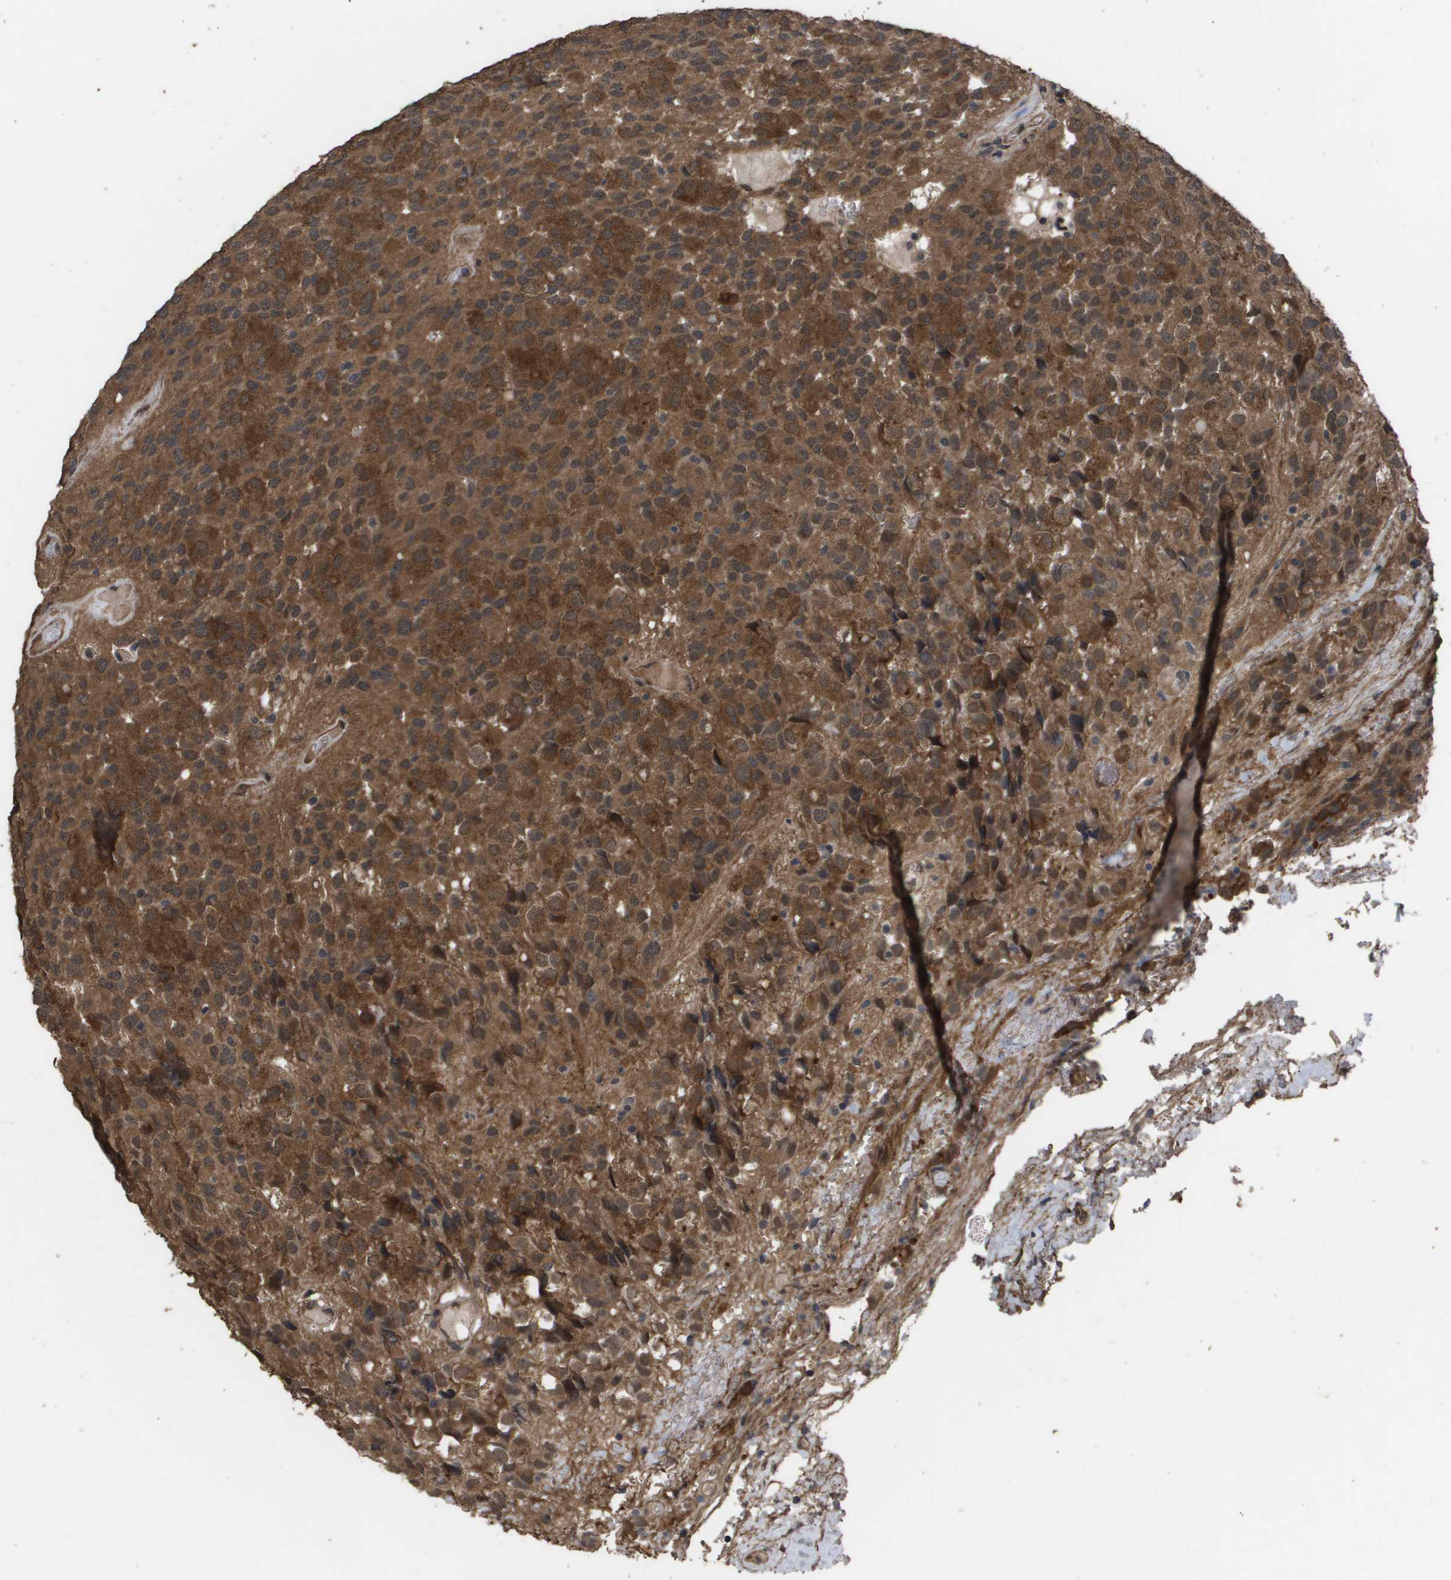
{"staining": {"intensity": "moderate", "quantity": ">75%", "location": "cytoplasmic/membranous"}, "tissue": "glioma", "cell_type": "Tumor cells", "image_type": "cancer", "snomed": [{"axis": "morphology", "description": "Glioma, malignant, High grade"}, {"axis": "topography", "description": "Brain"}], "caption": "Glioma stained with immunohistochemistry (IHC) exhibits moderate cytoplasmic/membranous expression in about >75% of tumor cells.", "gene": "CUL5", "patient": {"sex": "male", "age": 32}}